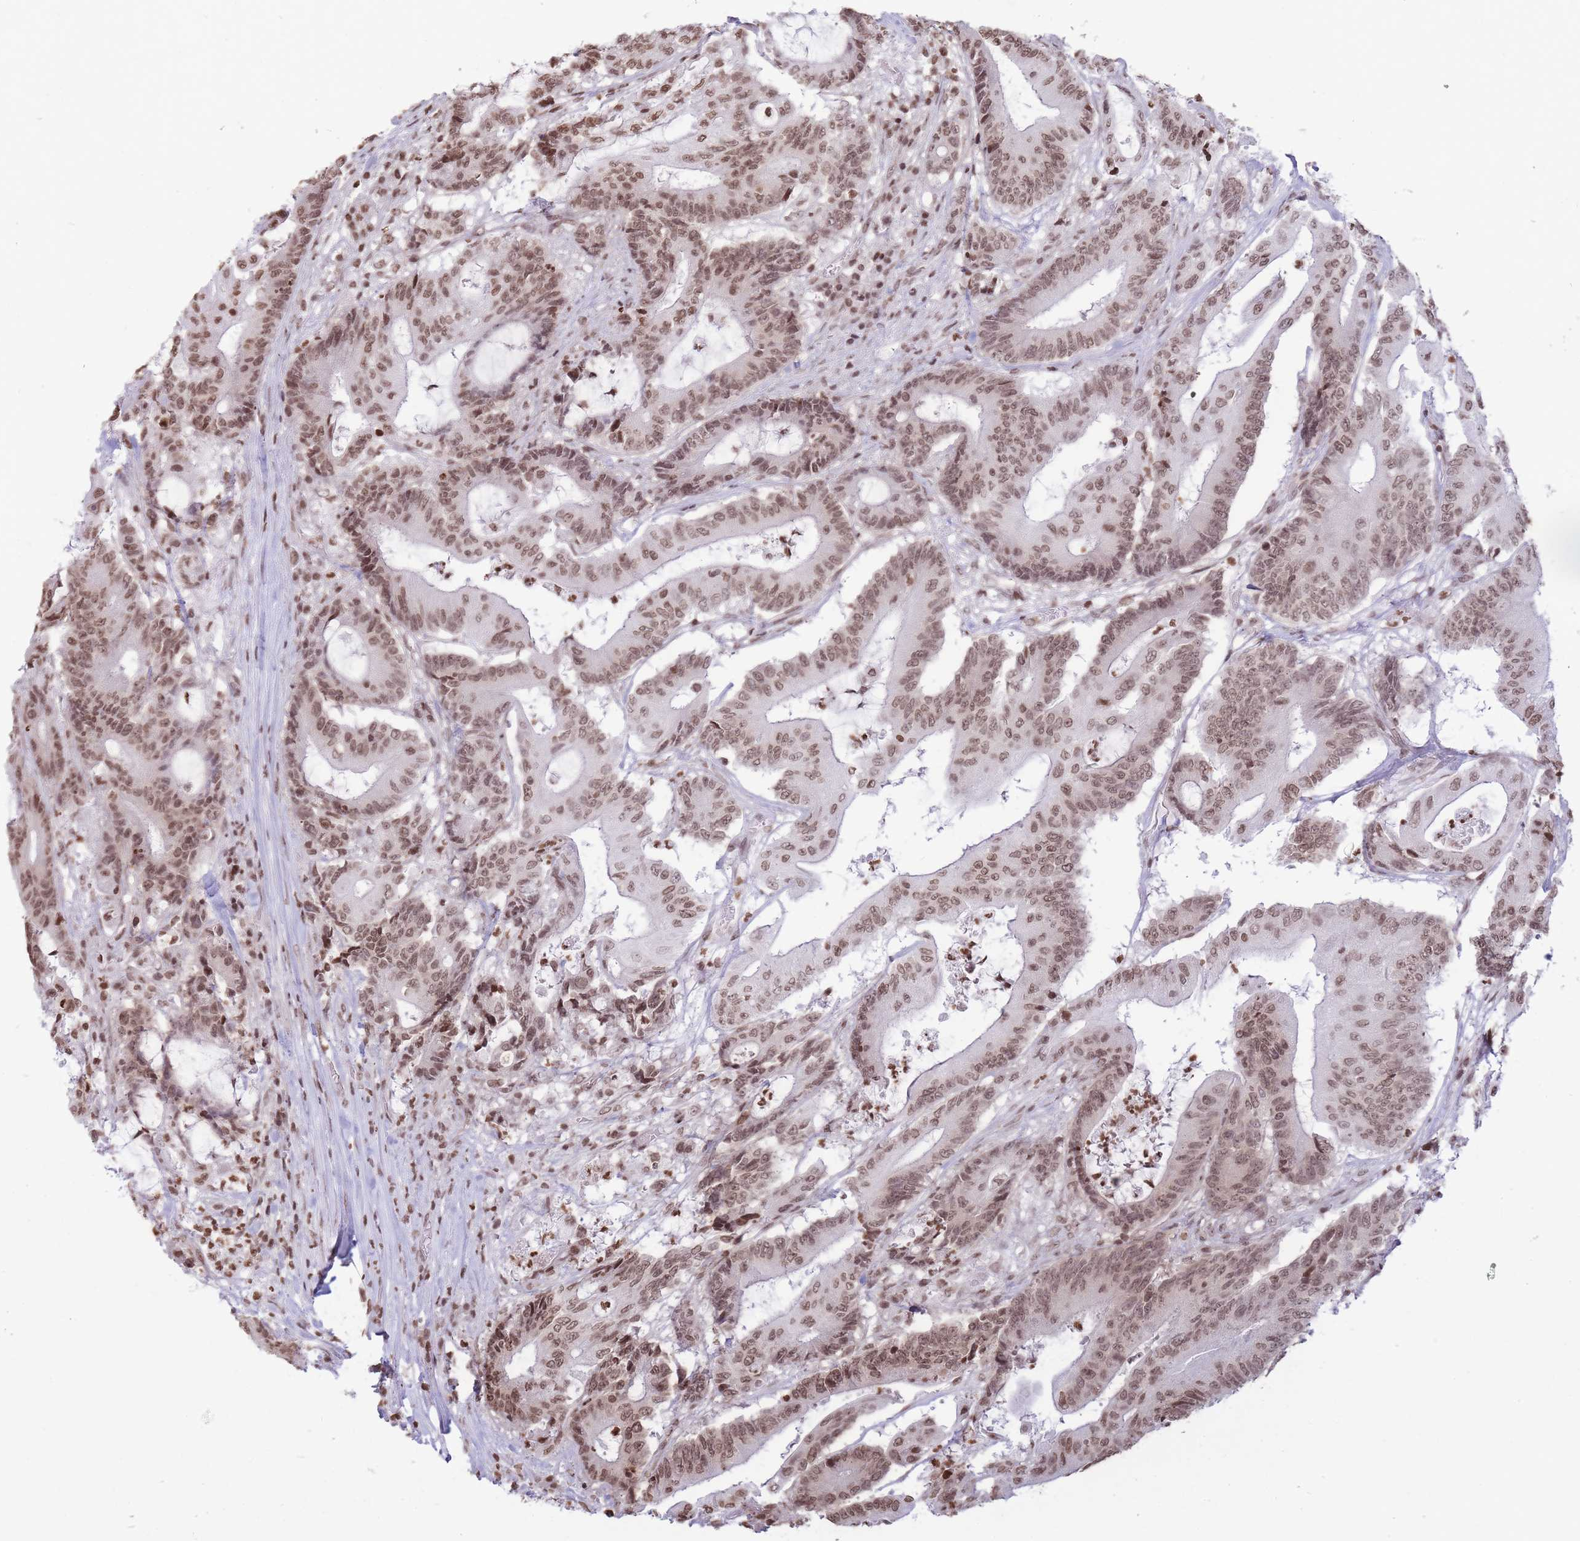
{"staining": {"intensity": "moderate", "quantity": ">75%", "location": "nuclear"}, "tissue": "colorectal cancer", "cell_type": "Tumor cells", "image_type": "cancer", "snomed": [{"axis": "morphology", "description": "Adenocarcinoma, NOS"}, {"axis": "topography", "description": "Colon"}], "caption": "This micrograph shows immunohistochemistry (IHC) staining of human colorectal cancer, with medium moderate nuclear positivity in about >75% of tumor cells.", "gene": "SHISAL1", "patient": {"sex": "female", "age": 84}}